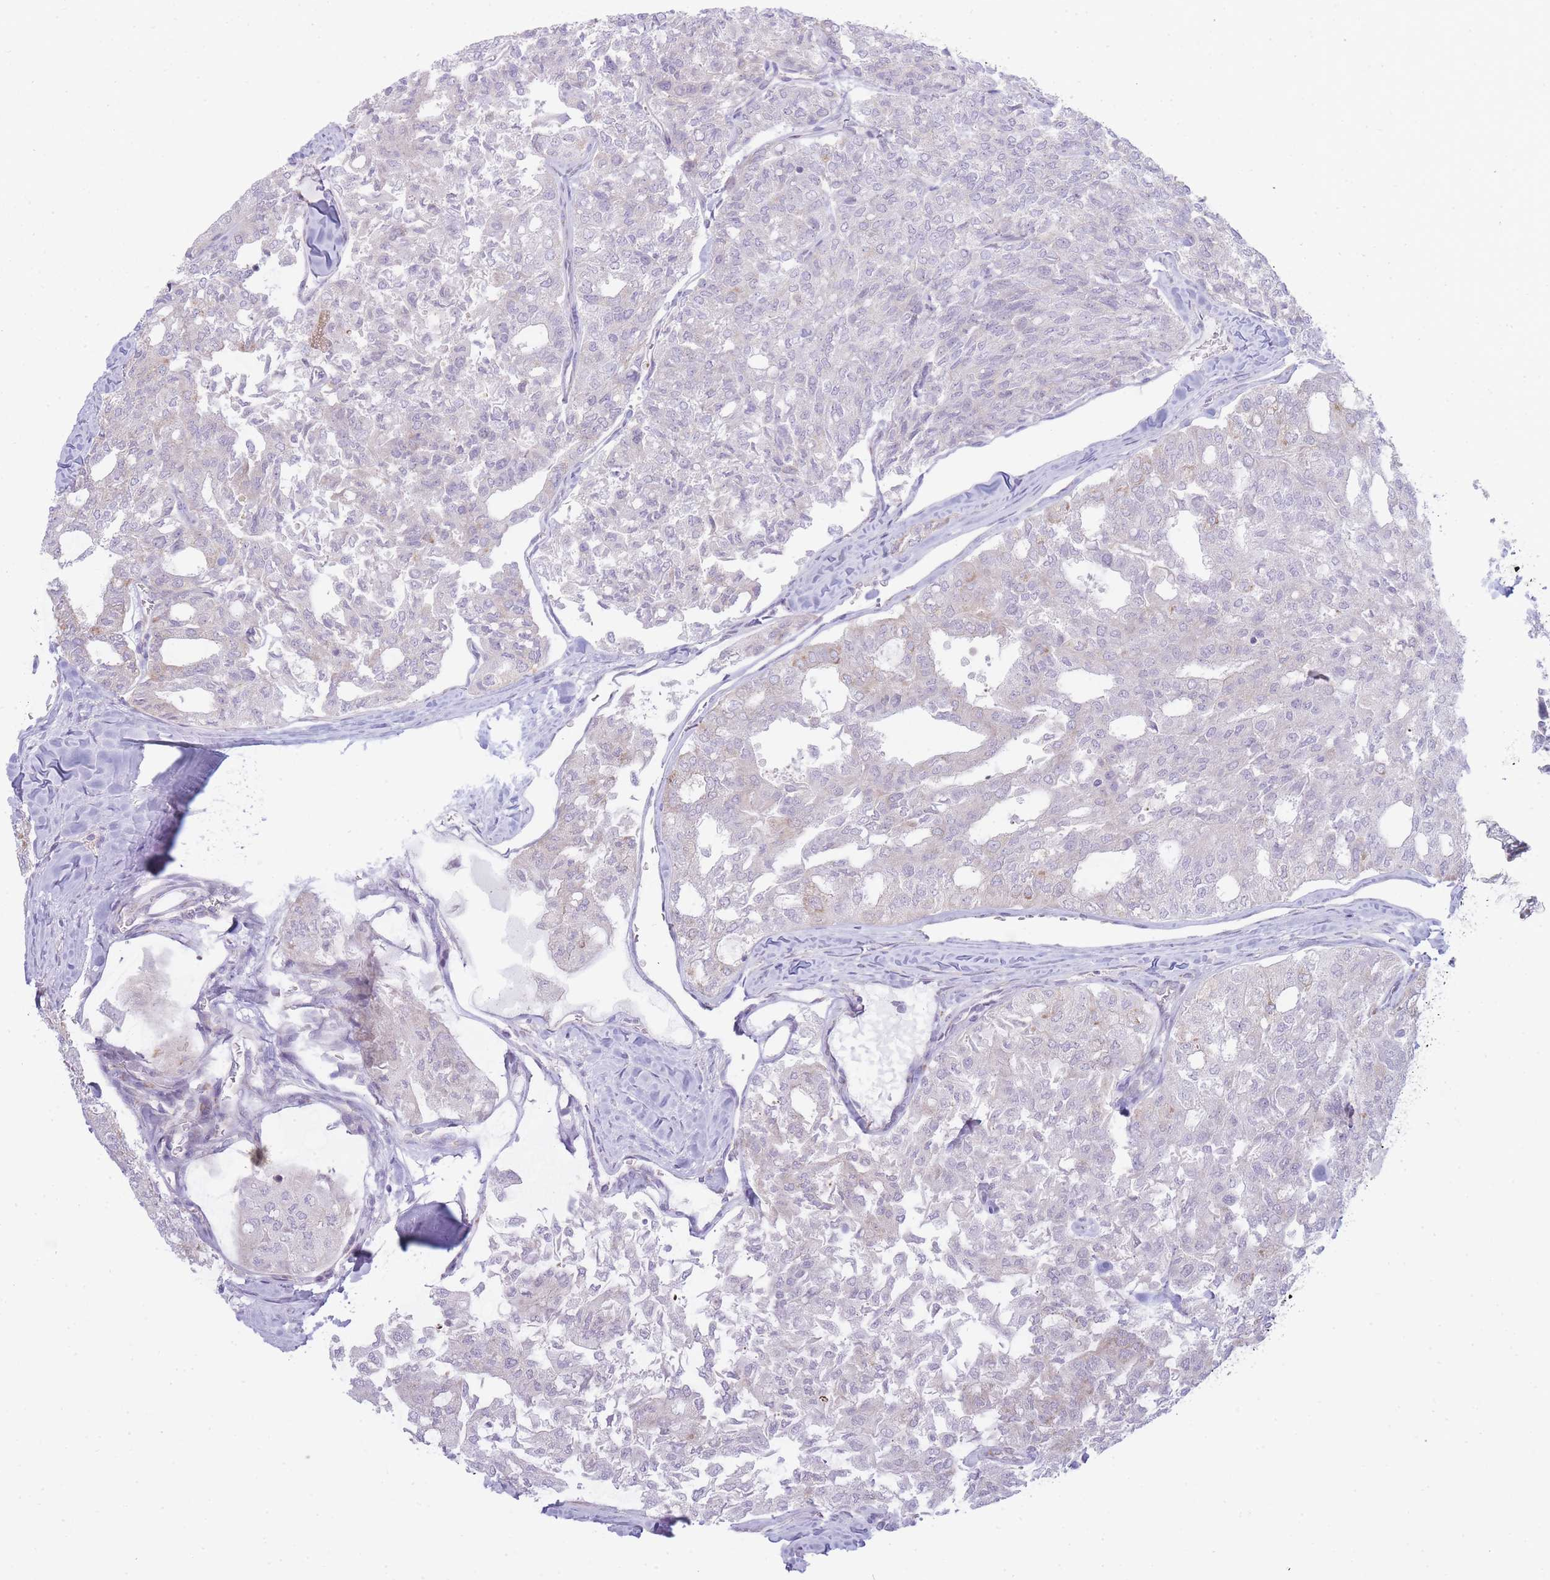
{"staining": {"intensity": "weak", "quantity": "<25%", "location": "cytoplasmic/membranous"}, "tissue": "thyroid cancer", "cell_type": "Tumor cells", "image_type": "cancer", "snomed": [{"axis": "morphology", "description": "Follicular adenoma carcinoma, NOS"}, {"axis": "topography", "description": "Thyroid gland"}], "caption": "There is no significant expression in tumor cells of thyroid cancer.", "gene": "OR5L2", "patient": {"sex": "male", "age": 75}}